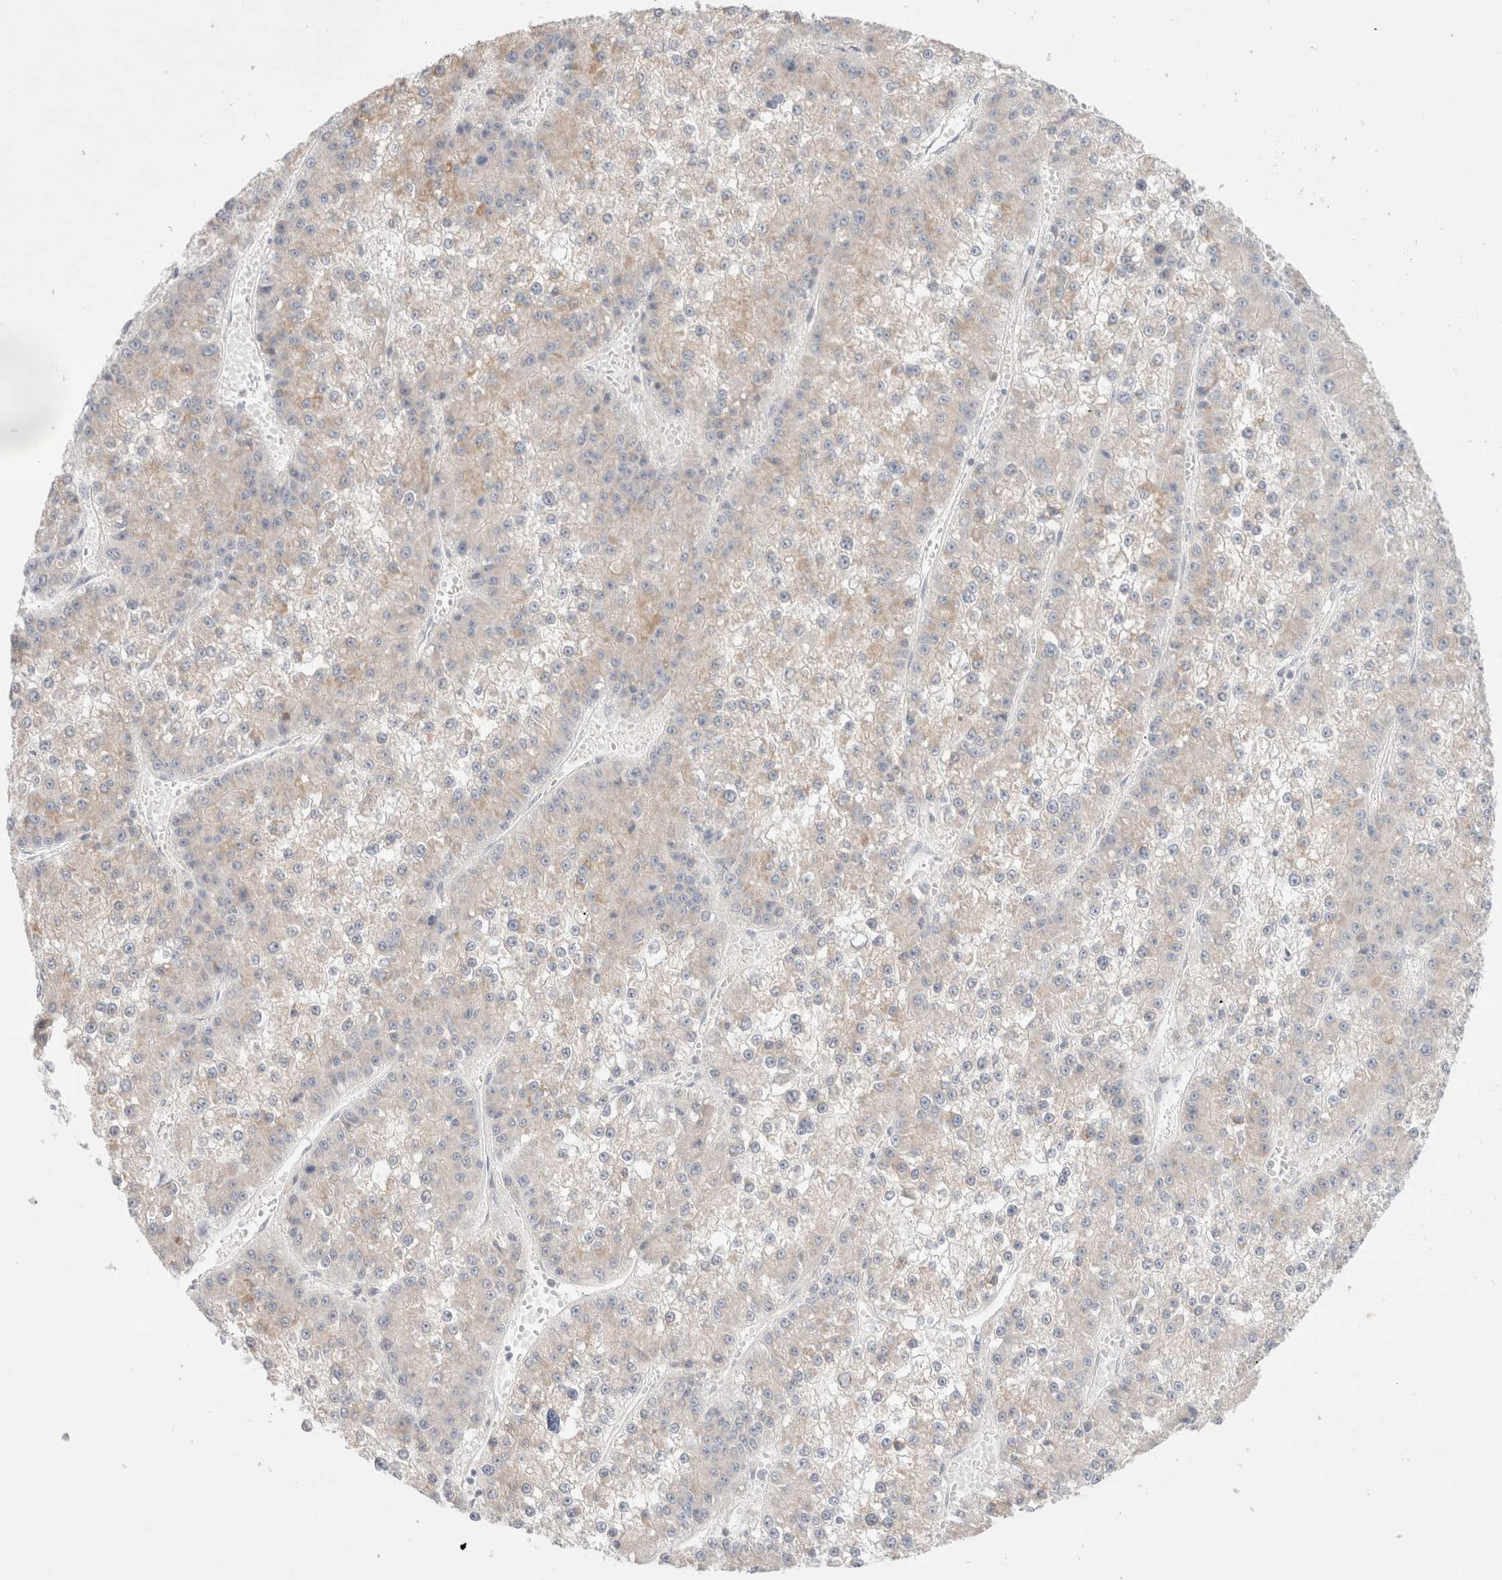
{"staining": {"intensity": "weak", "quantity": "25%-75%", "location": "cytoplasmic/membranous"}, "tissue": "liver cancer", "cell_type": "Tumor cells", "image_type": "cancer", "snomed": [{"axis": "morphology", "description": "Carcinoma, Hepatocellular, NOS"}, {"axis": "topography", "description": "Liver"}], "caption": "Immunohistochemistry staining of hepatocellular carcinoma (liver), which displays low levels of weak cytoplasmic/membranous positivity in about 25%-75% of tumor cells indicating weak cytoplasmic/membranous protein expression. The staining was performed using DAB (brown) for protein detection and nuclei were counterstained in hematoxylin (blue).", "gene": "SPATA20", "patient": {"sex": "female", "age": 73}}